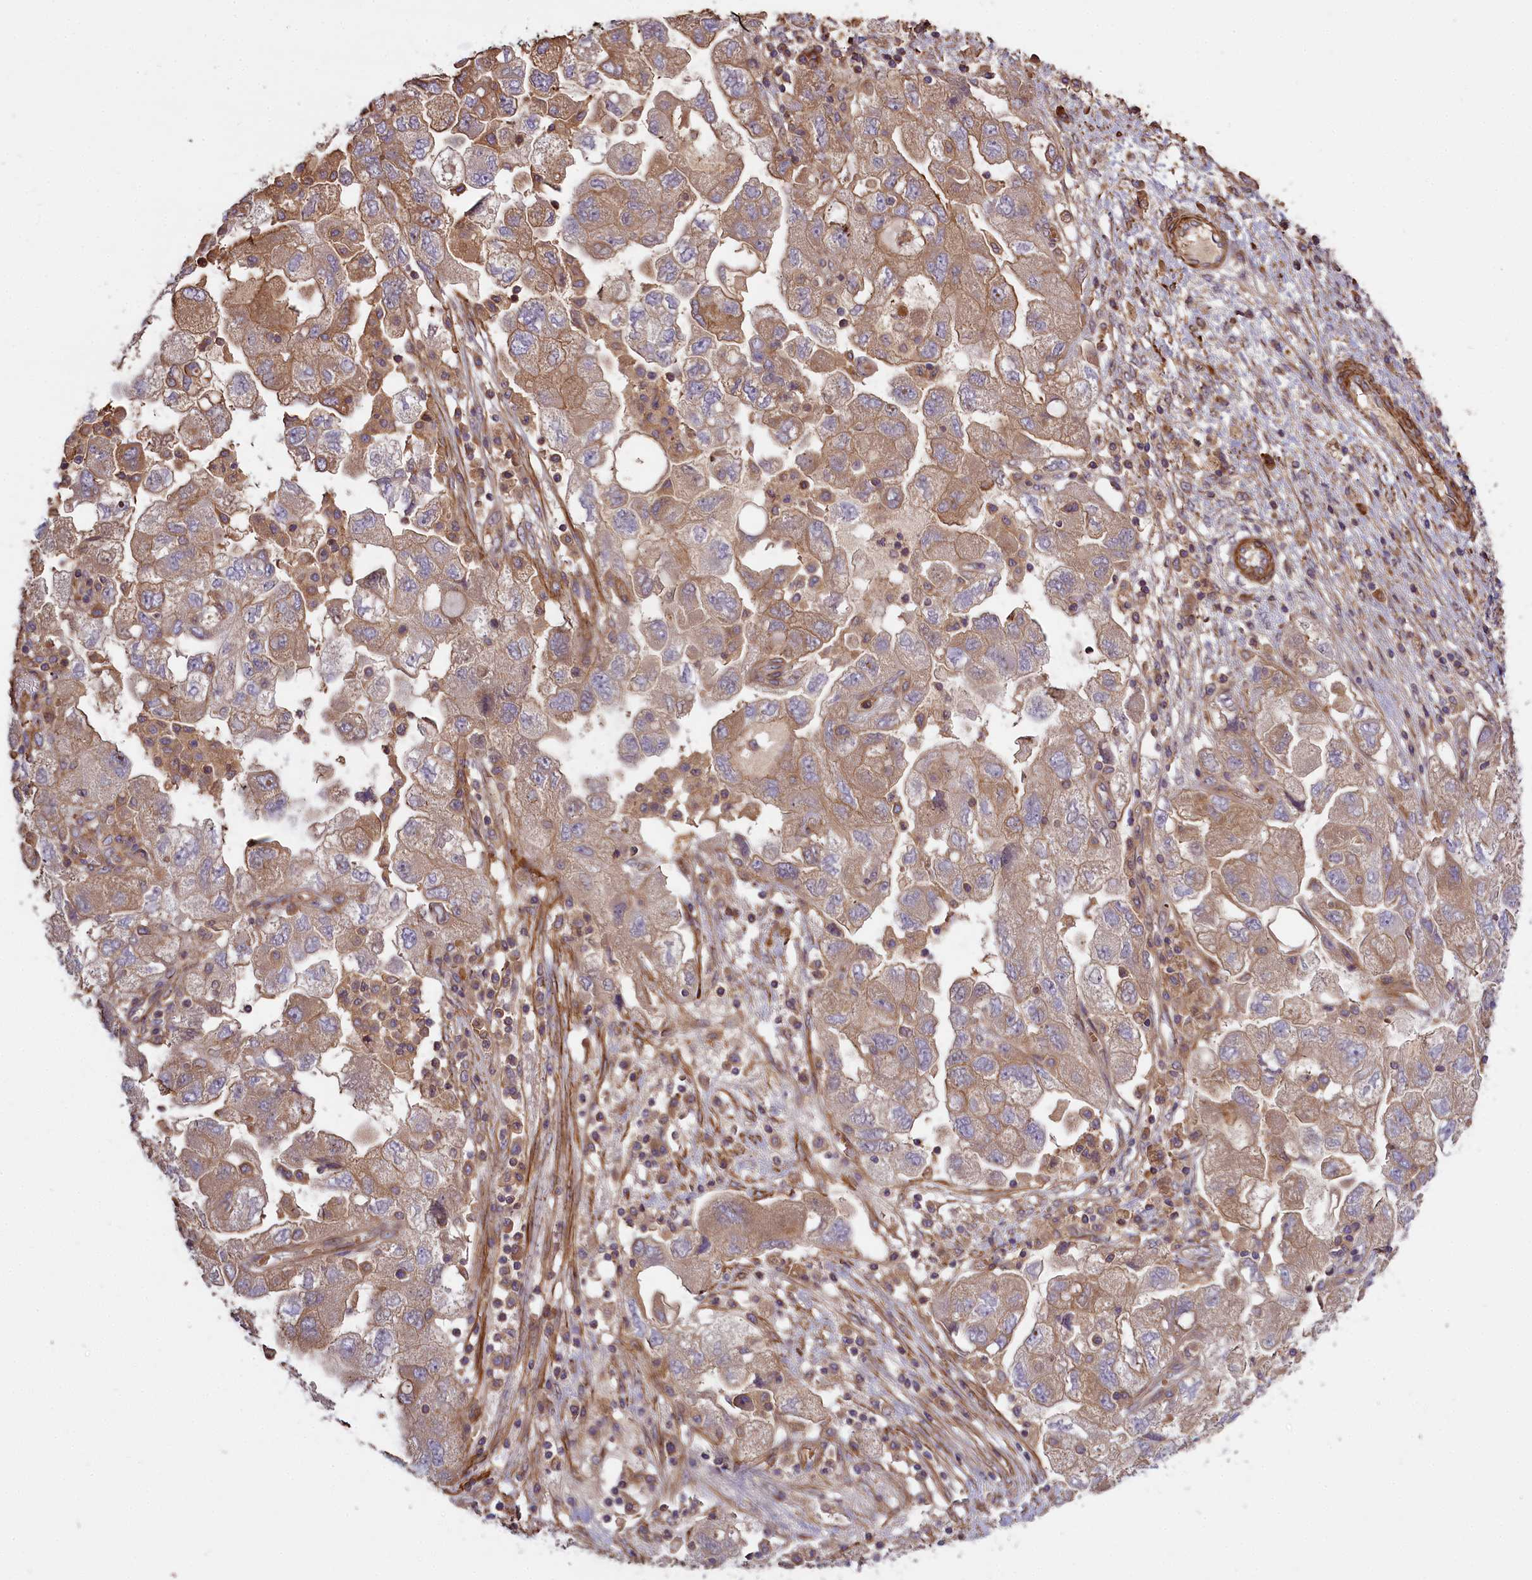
{"staining": {"intensity": "moderate", "quantity": ">75%", "location": "cytoplasmic/membranous"}, "tissue": "ovarian cancer", "cell_type": "Tumor cells", "image_type": "cancer", "snomed": [{"axis": "morphology", "description": "Carcinoma, NOS"}, {"axis": "morphology", "description": "Cystadenocarcinoma, serous, NOS"}, {"axis": "topography", "description": "Ovary"}], "caption": "Protein expression analysis of human ovarian carcinoma reveals moderate cytoplasmic/membranous expression in approximately >75% of tumor cells.", "gene": "FUZ", "patient": {"sex": "female", "age": 69}}